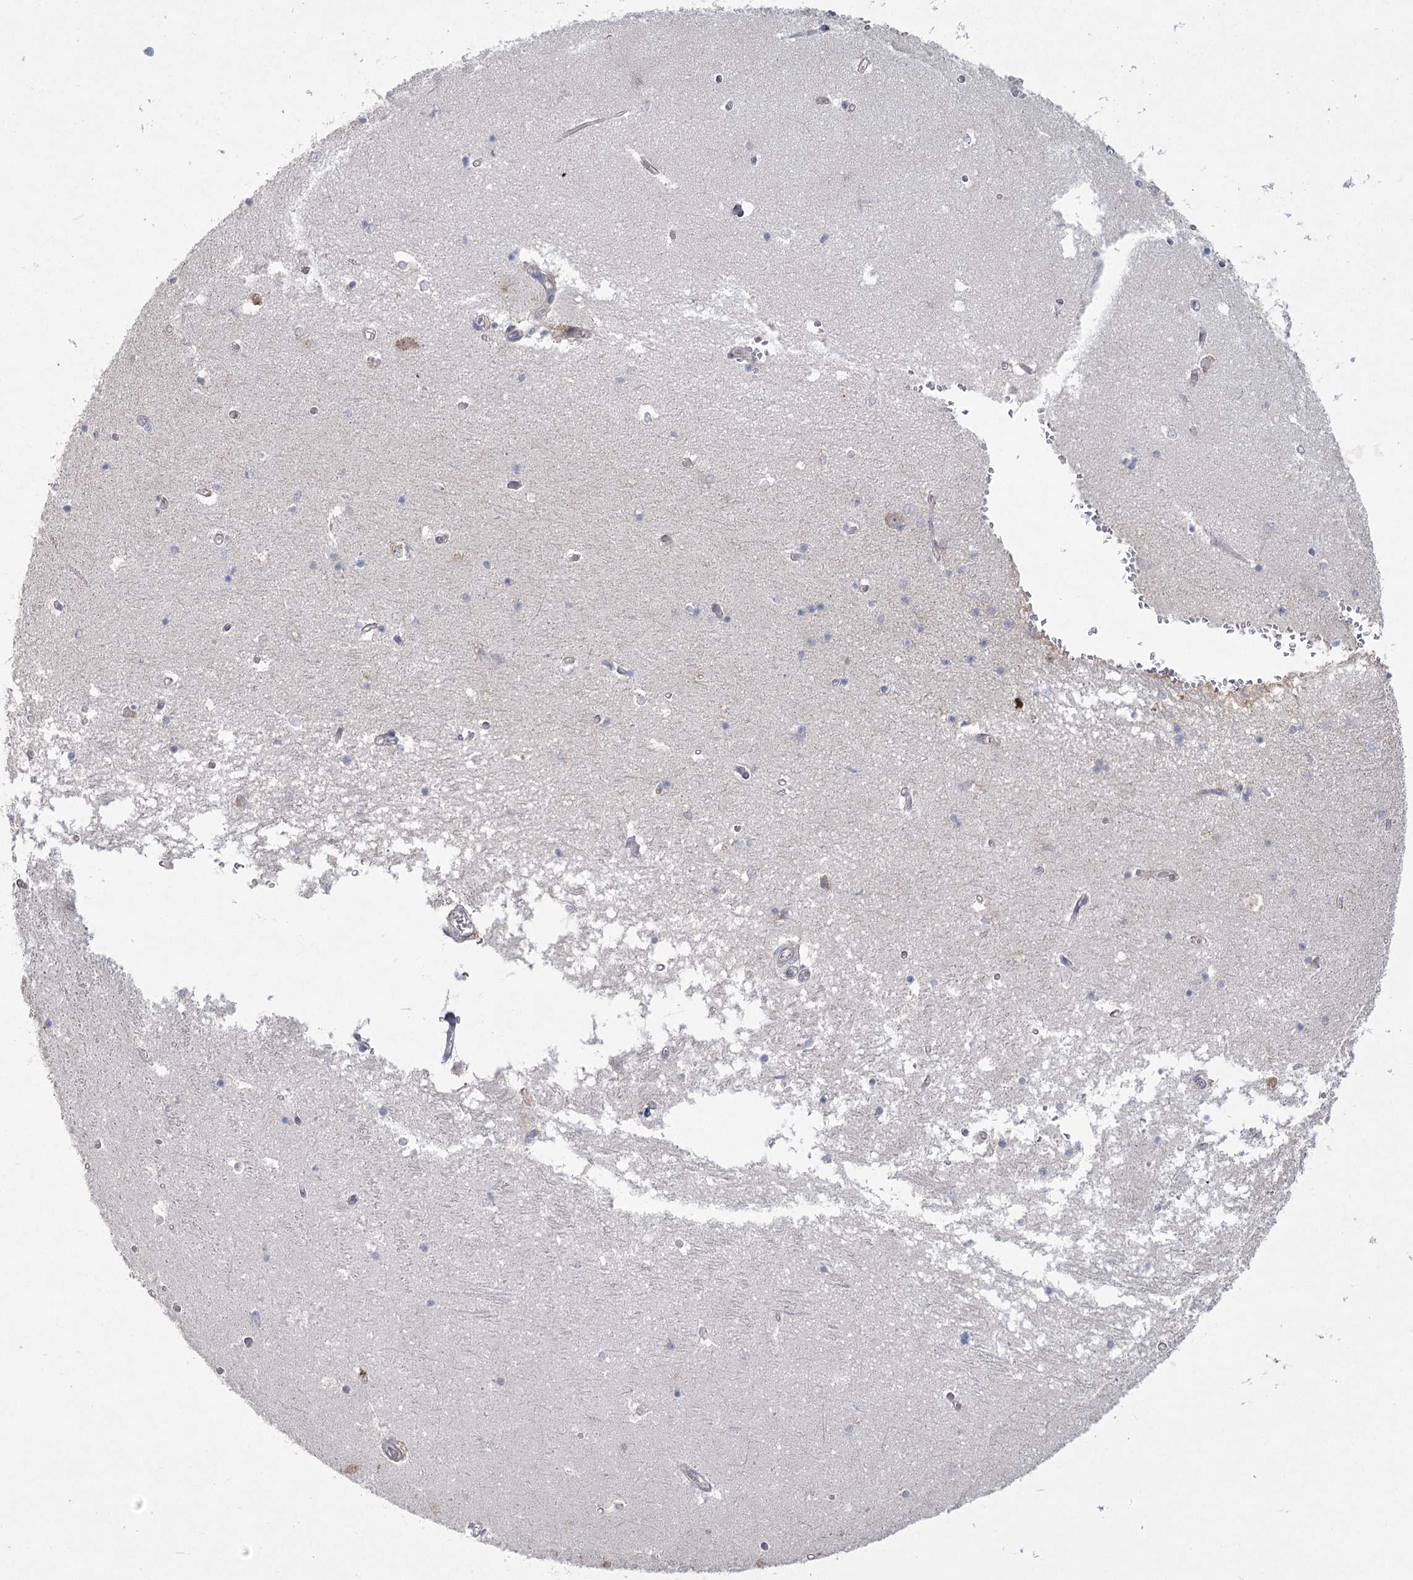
{"staining": {"intensity": "weak", "quantity": "<25%", "location": "cytoplasmic/membranous"}, "tissue": "hippocampus", "cell_type": "Glial cells", "image_type": "normal", "snomed": [{"axis": "morphology", "description": "Normal tissue, NOS"}, {"axis": "topography", "description": "Hippocampus"}], "caption": "The immunohistochemistry (IHC) histopathology image has no significant staining in glial cells of hippocampus. (Stains: DAB (3,3'-diaminobenzidine) immunohistochemistry with hematoxylin counter stain, Microscopy: brightfield microscopy at high magnification).", "gene": "CAMTA1", "patient": {"sex": "male", "age": 45}}